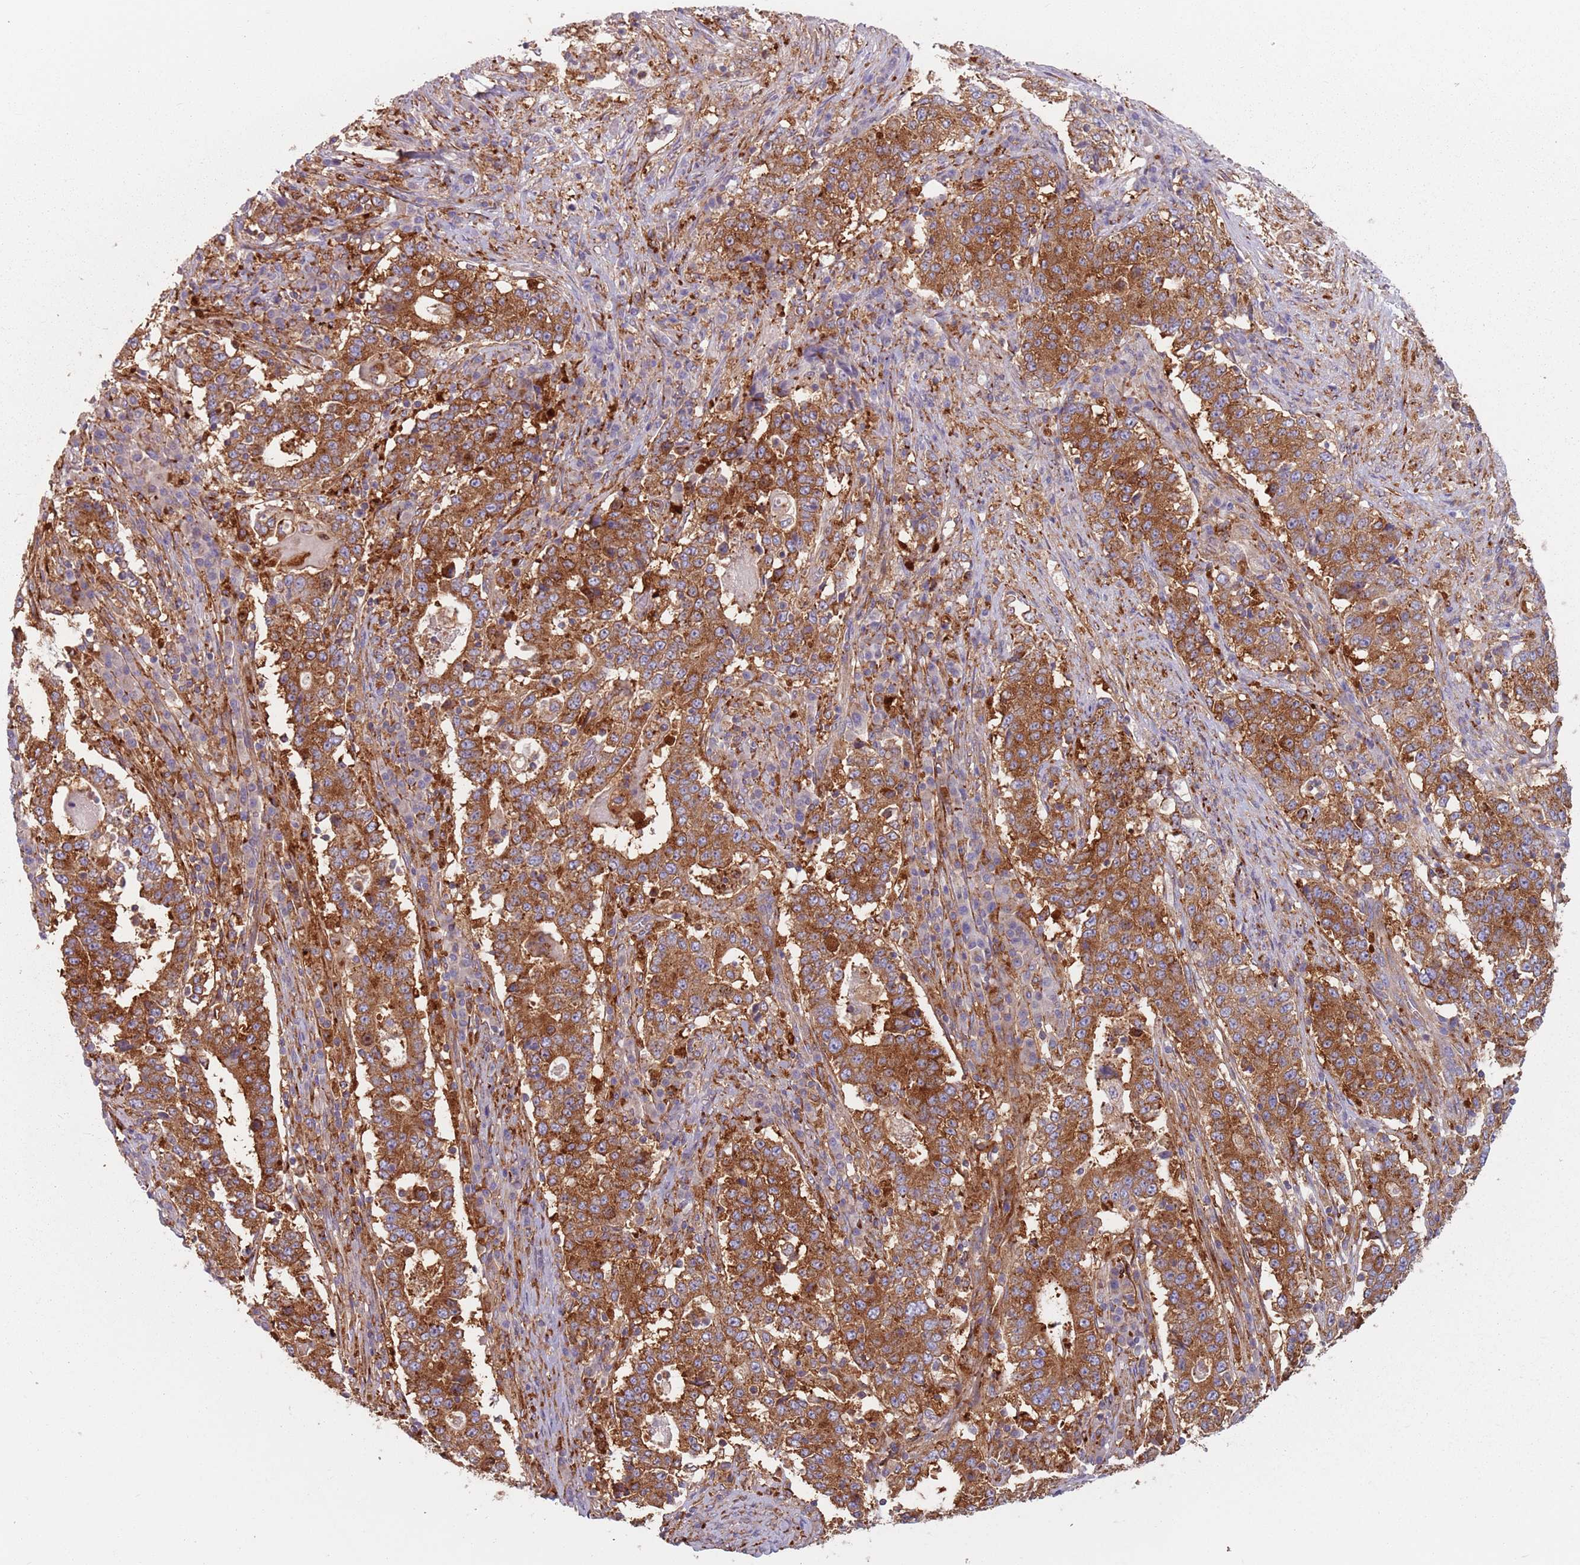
{"staining": {"intensity": "strong", "quantity": ">75%", "location": "cytoplasmic/membranous"}, "tissue": "stomach cancer", "cell_type": "Tumor cells", "image_type": "cancer", "snomed": [{"axis": "morphology", "description": "Adenocarcinoma, NOS"}, {"axis": "topography", "description": "Stomach"}], "caption": "High-power microscopy captured an immunohistochemistry (IHC) photomicrograph of stomach adenocarcinoma, revealing strong cytoplasmic/membranous staining in about >75% of tumor cells. (DAB = brown stain, brightfield microscopy at high magnification).", "gene": "TPD52L2", "patient": {"sex": "male", "age": 59}}